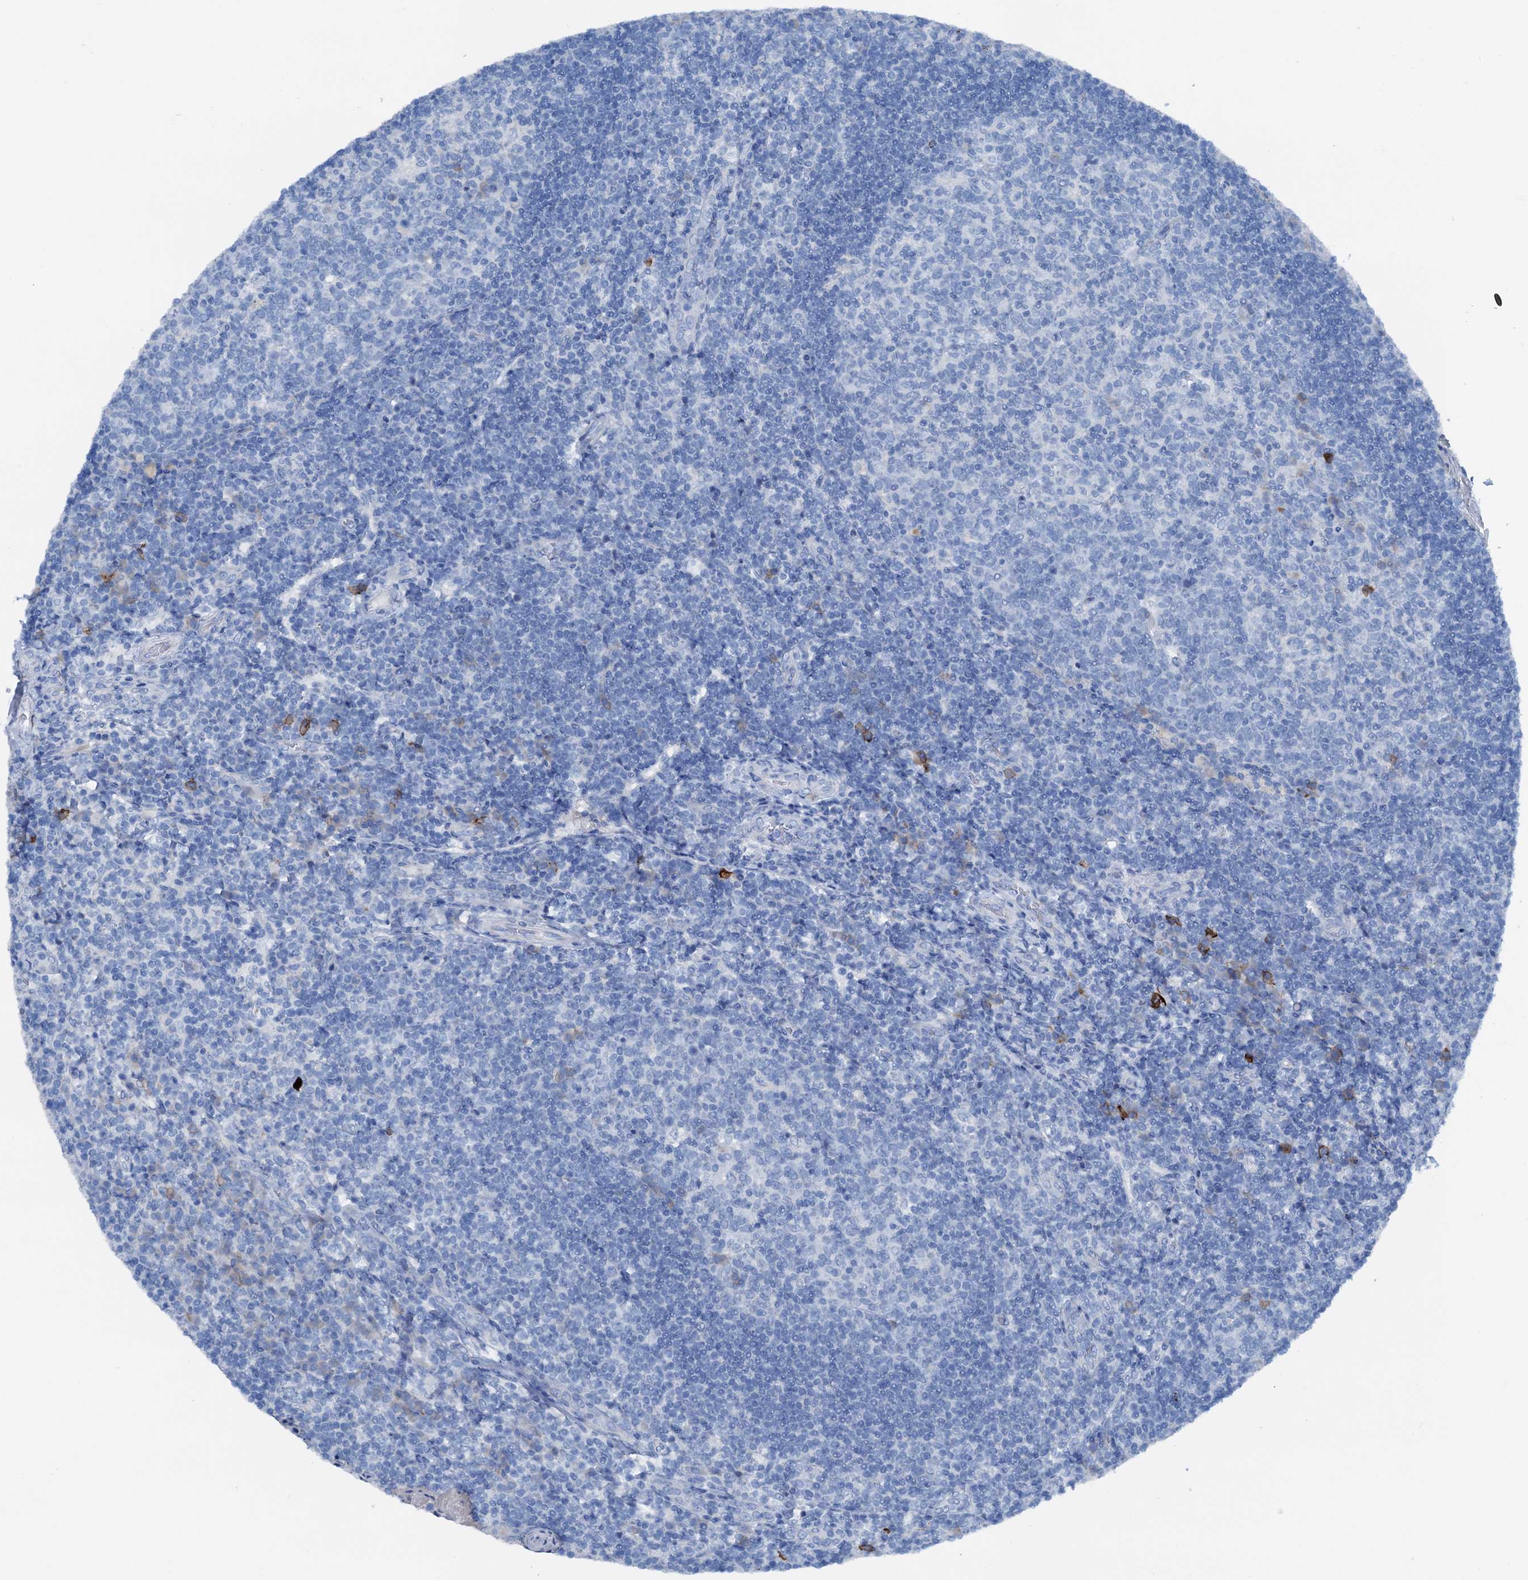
{"staining": {"intensity": "negative", "quantity": "none", "location": "none"}, "tissue": "tonsil", "cell_type": "Germinal center cells", "image_type": "normal", "snomed": [{"axis": "morphology", "description": "Normal tissue, NOS"}, {"axis": "topography", "description": "Tonsil"}], "caption": "IHC histopathology image of benign human tonsil stained for a protein (brown), which shows no positivity in germinal center cells. (Immunohistochemistry, brightfield microscopy, high magnification).", "gene": "C1QTNF4", "patient": {"sex": "female", "age": 10}}